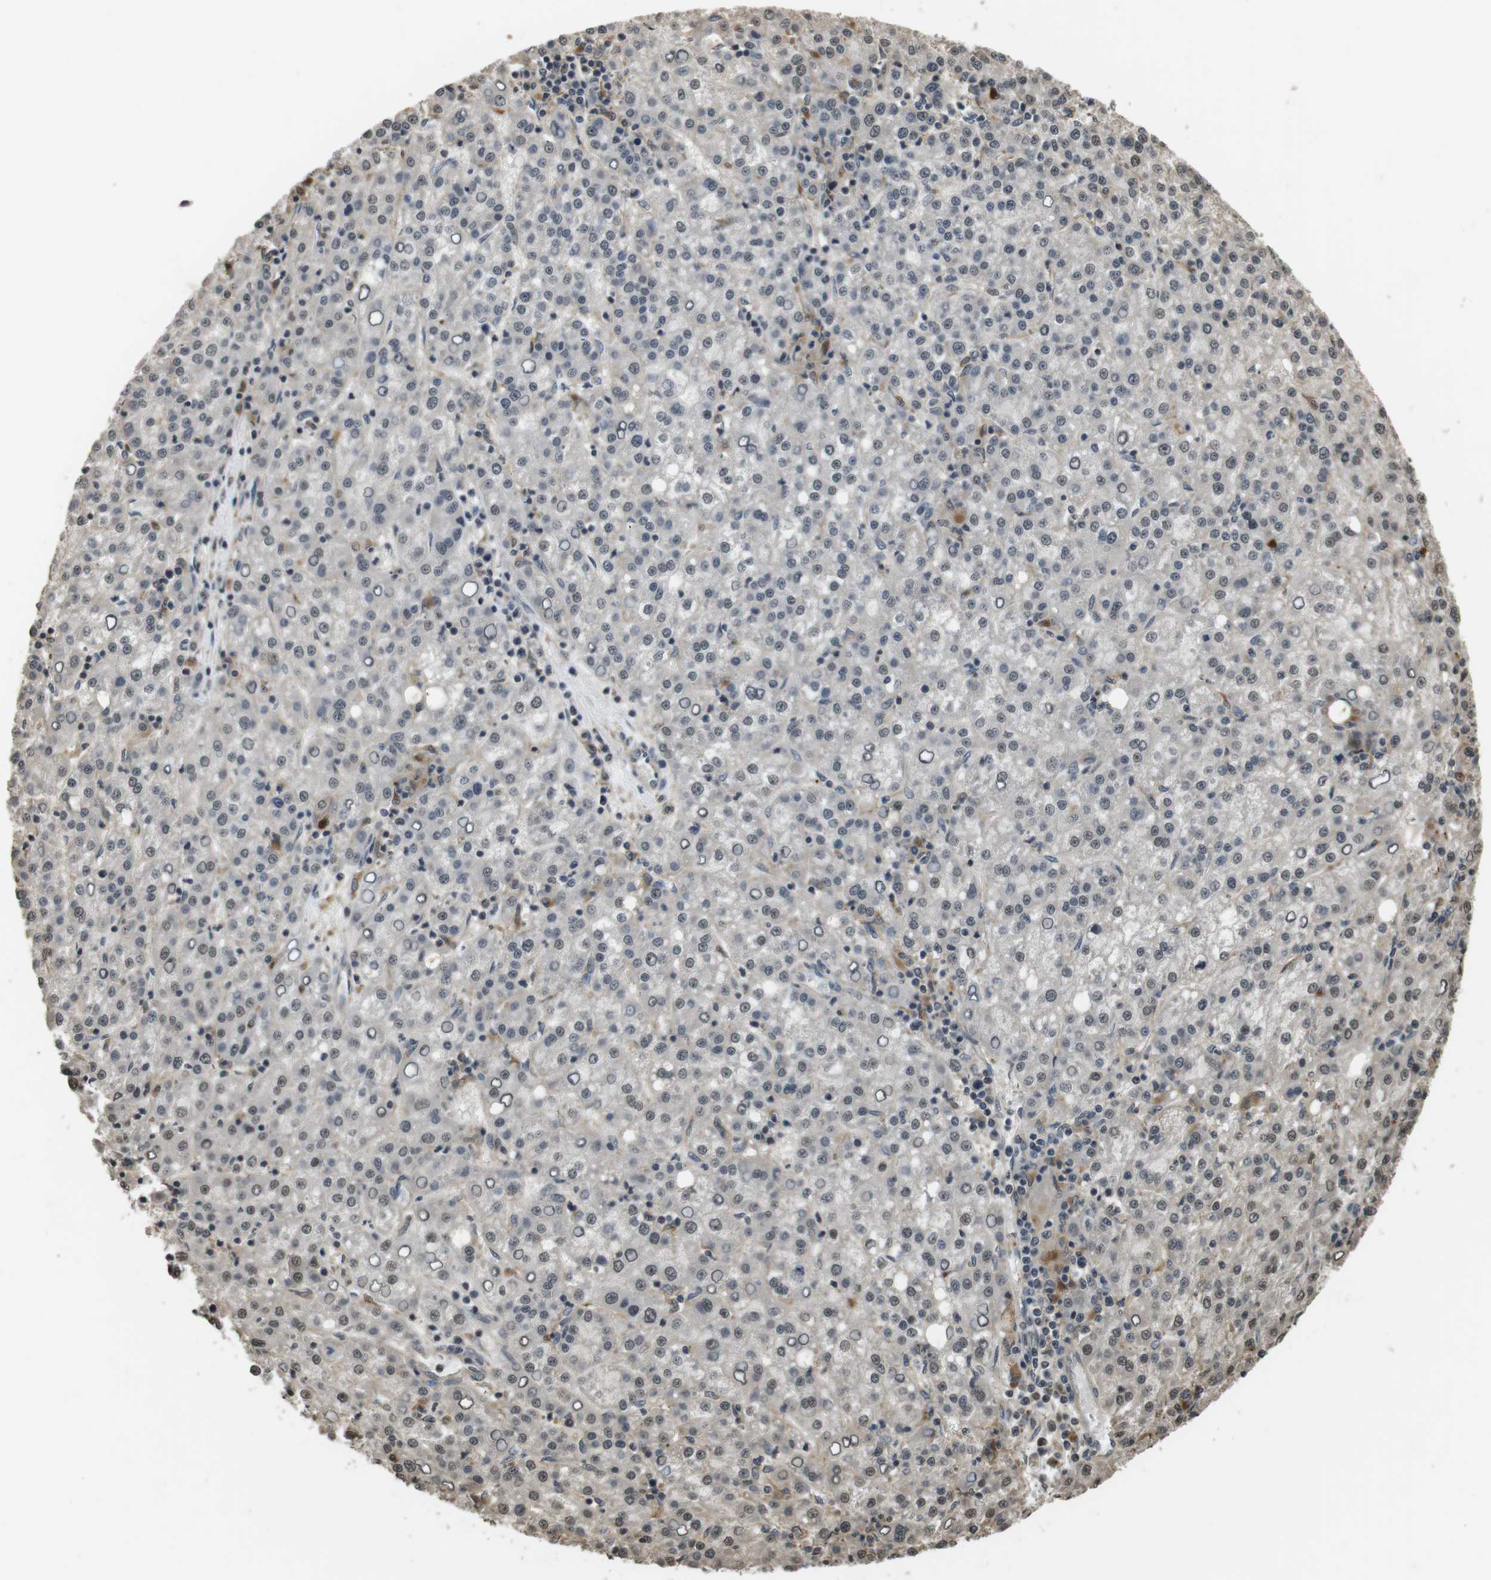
{"staining": {"intensity": "negative", "quantity": "none", "location": "none"}, "tissue": "liver cancer", "cell_type": "Tumor cells", "image_type": "cancer", "snomed": [{"axis": "morphology", "description": "Carcinoma, Hepatocellular, NOS"}, {"axis": "topography", "description": "Liver"}], "caption": "This photomicrograph is of hepatocellular carcinoma (liver) stained with IHC to label a protein in brown with the nuclei are counter-stained blue. There is no staining in tumor cells.", "gene": "FZD10", "patient": {"sex": "female", "age": 58}}